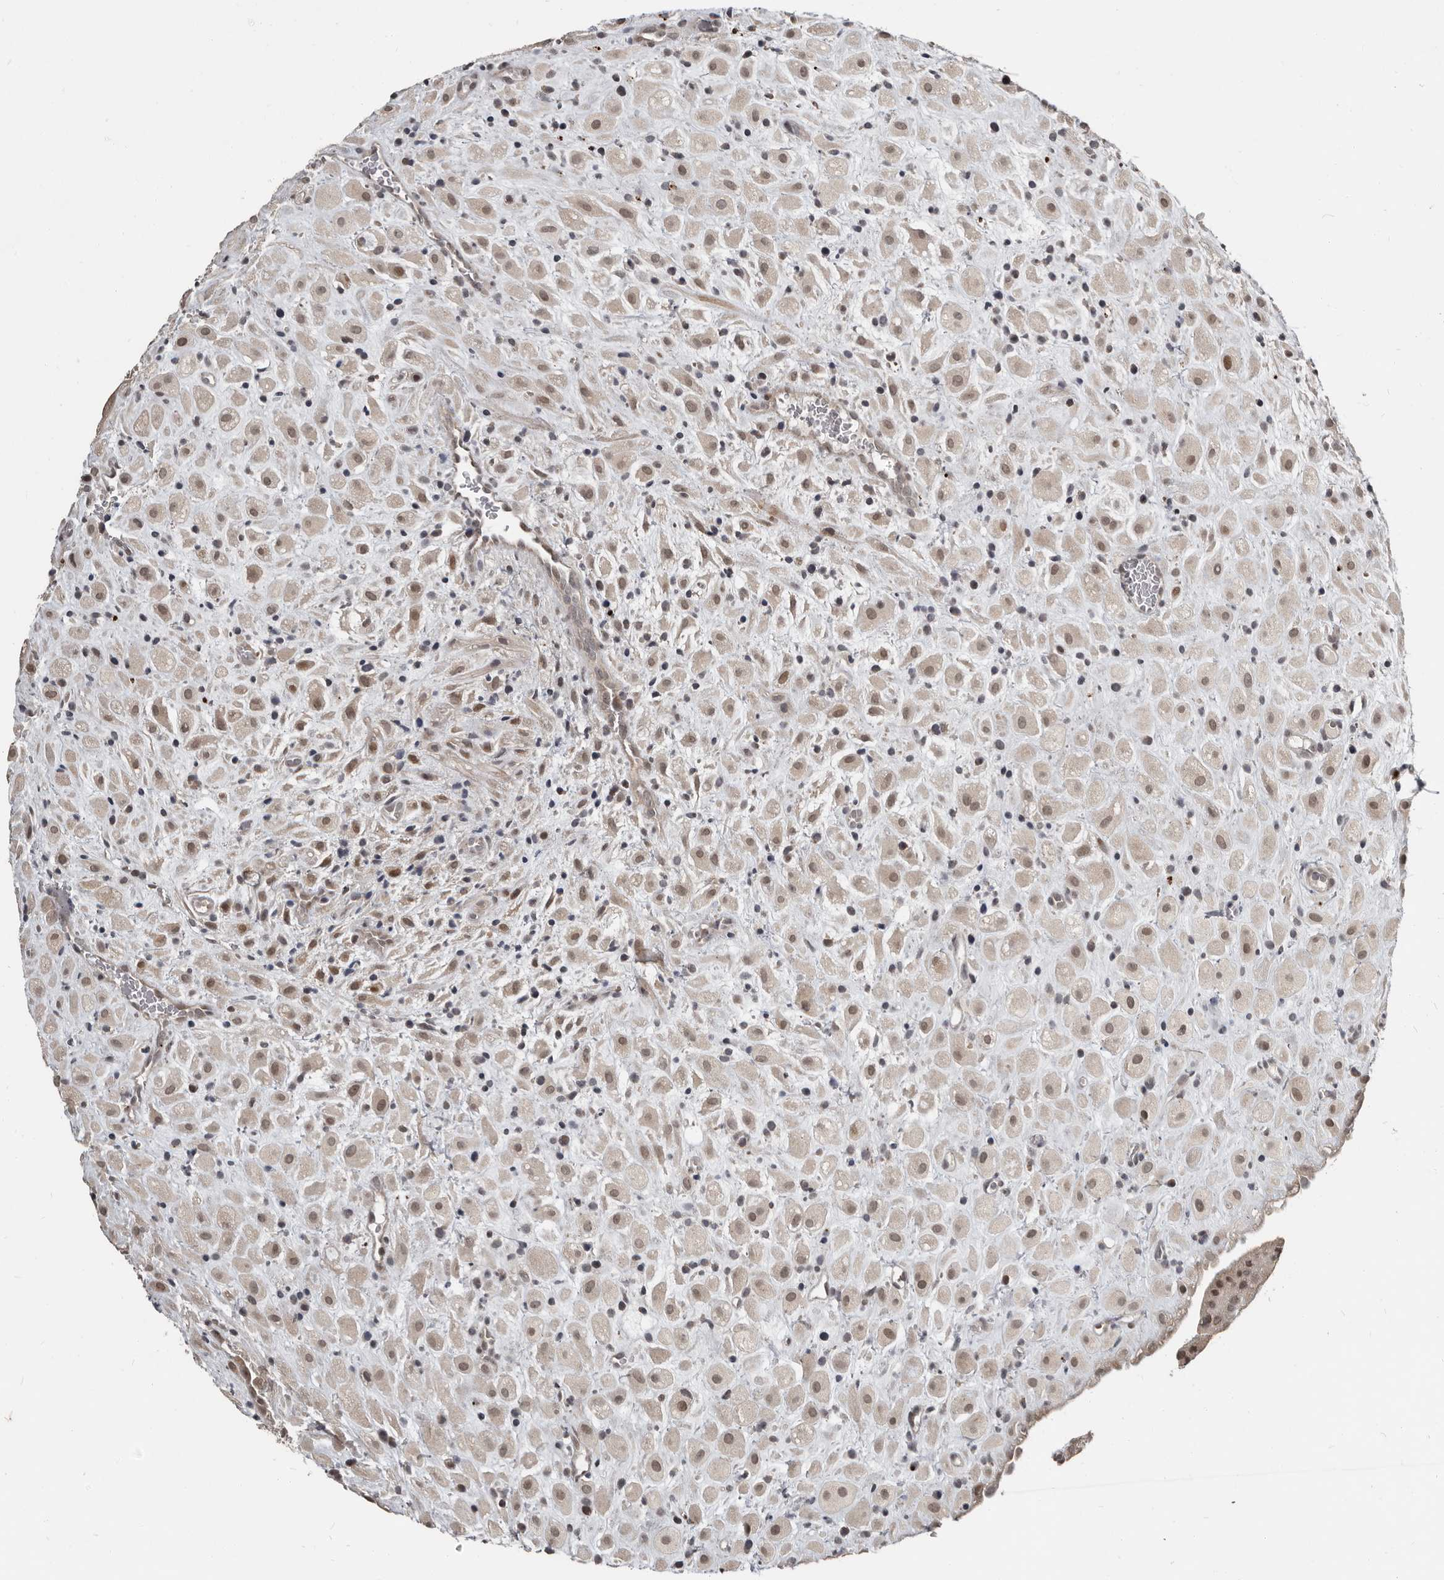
{"staining": {"intensity": "weak", "quantity": ">75%", "location": "nuclear"}, "tissue": "placenta", "cell_type": "Decidual cells", "image_type": "normal", "snomed": [{"axis": "morphology", "description": "Normal tissue, NOS"}, {"axis": "topography", "description": "Placenta"}], "caption": "Immunohistochemical staining of unremarkable human placenta reveals low levels of weak nuclear positivity in about >75% of decidual cells. The staining was performed using DAB (3,3'-diaminobenzidine), with brown indicating positive protein expression. Nuclei are stained blue with hematoxylin.", "gene": "APOL6", "patient": {"sex": "female", "age": 35}}